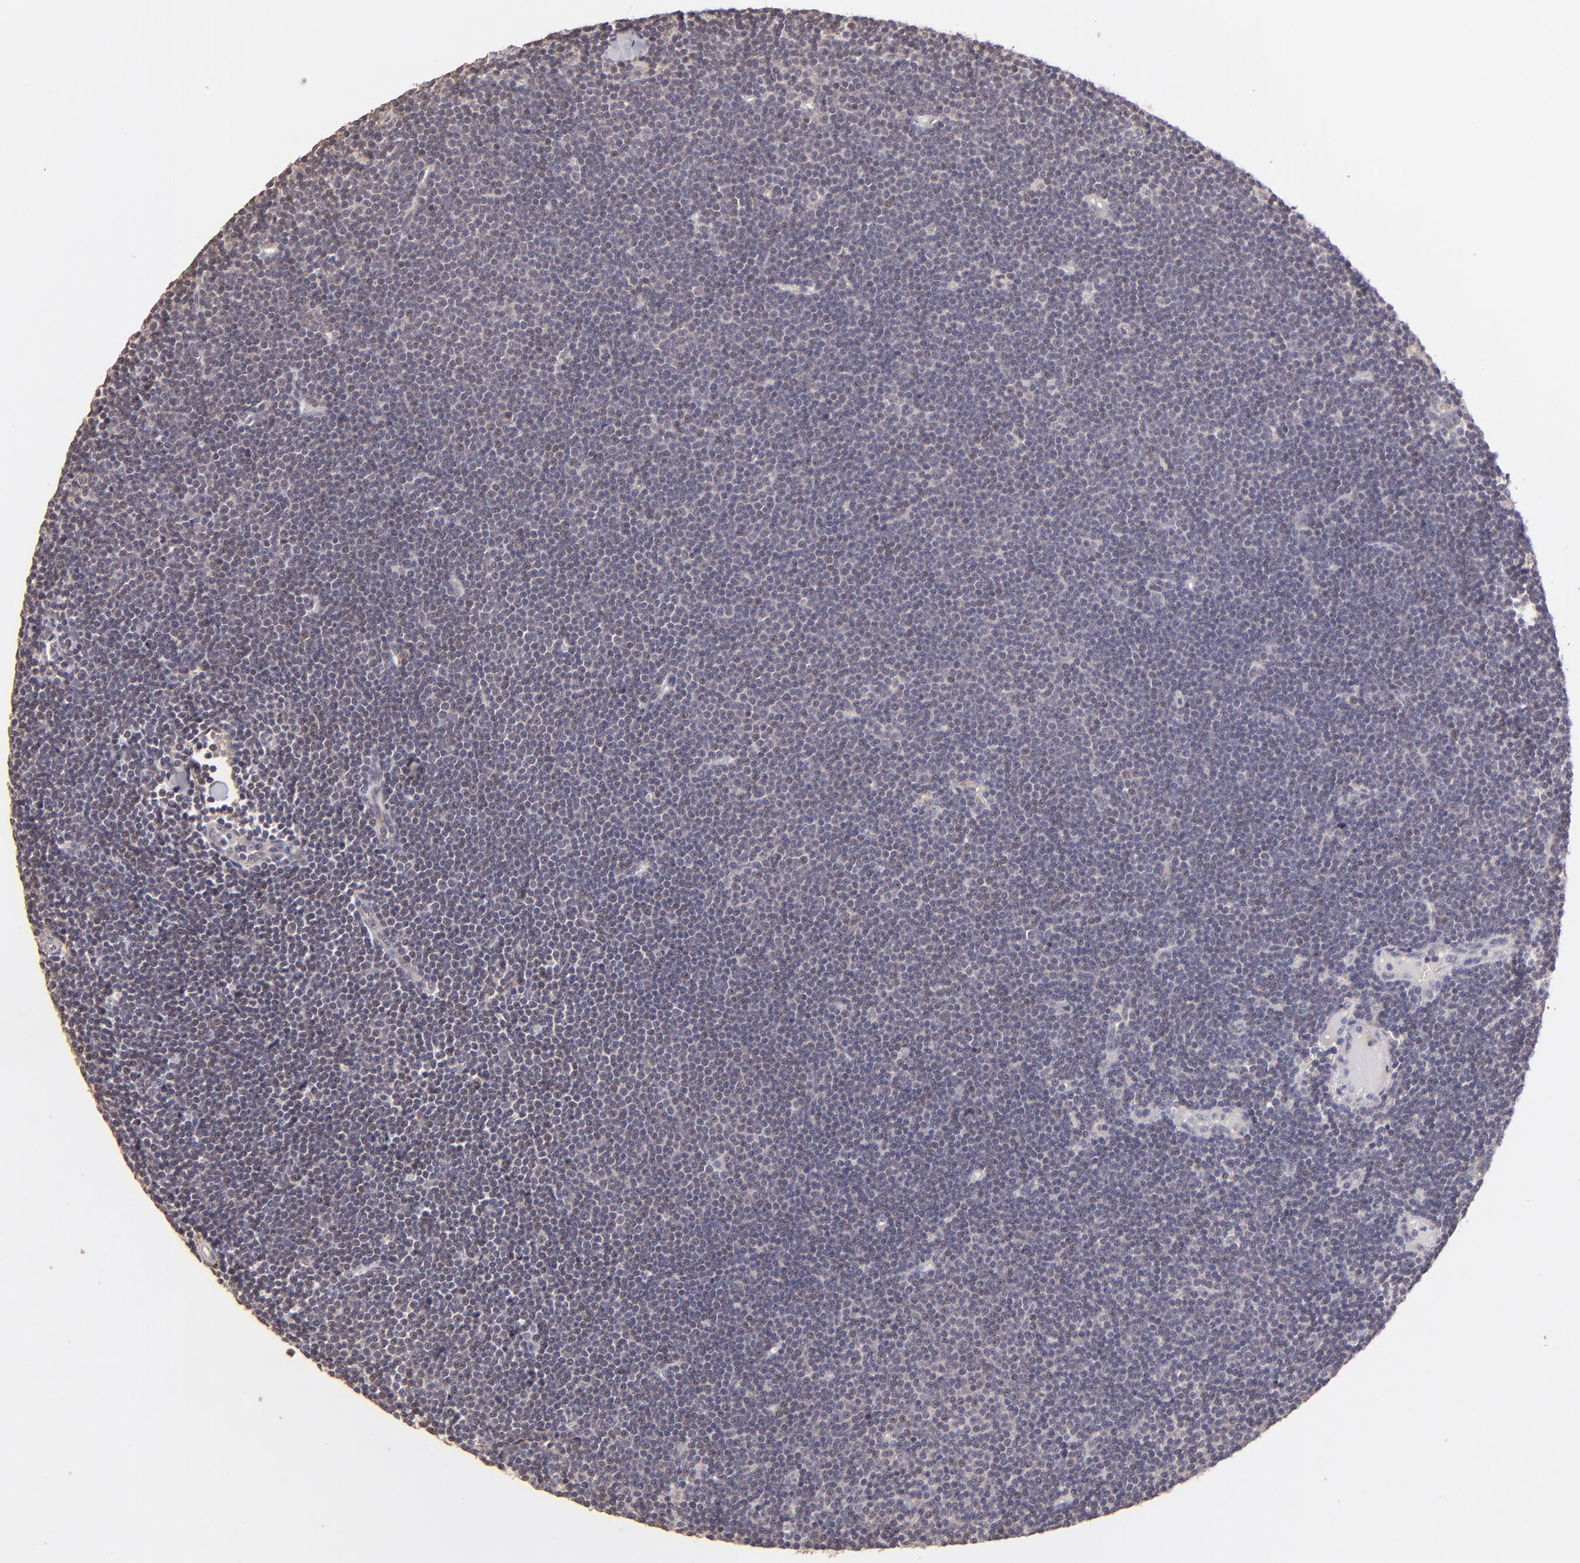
{"staining": {"intensity": "negative", "quantity": "none", "location": "none"}, "tissue": "lymphoma", "cell_type": "Tumor cells", "image_type": "cancer", "snomed": [{"axis": "morphology", "description": "Malignant lymphoma, non-Hodgkin's type, Low grade"}, {"axis": "topography", "description": "Lymph node"}], "caption": "Immunohistochemical staining of low-grade malignant lymphoma, non-Hodgkin's type exhibits no significant positivity in tumor cells.", "gene": "CLDN1", "patient": {"sex": "female", "age": 73}}